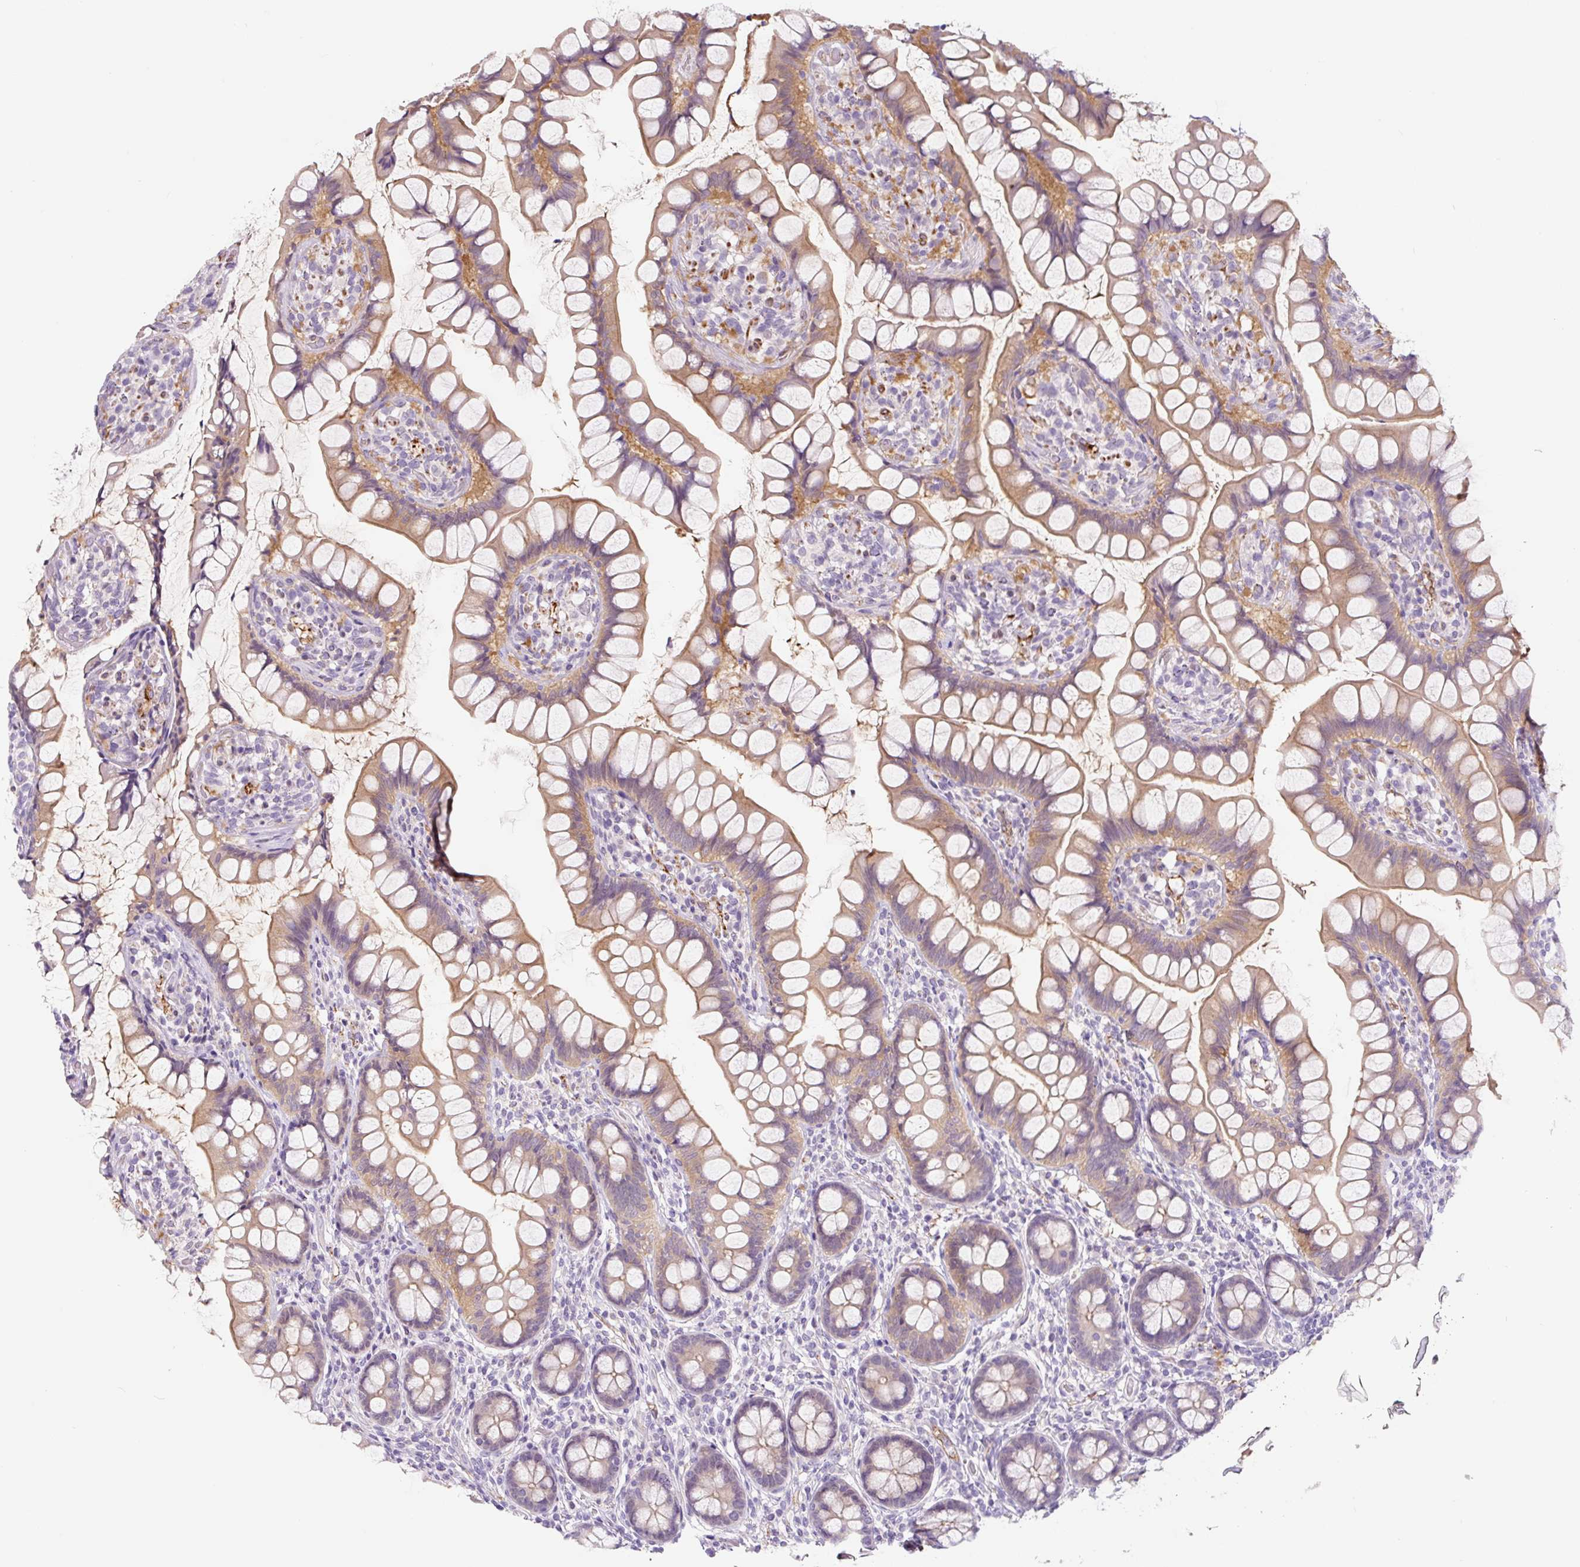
{"staining": {"intensity": "moderate", "quantity": ">75%", "location": "cytoplasmic/membranous"}, "tissue": "small intestine", "cell_type": "Glandular cells", "image_type": "normal", "snomed": [{"axis": "morphology", "description": "Normal tissue, NOS"}, {"axis": "topography", "description": "Small intestine"}], "caption": "Glandular cells exhibit medium levels of moderate cytoplasmic/membranous staining in about >75% of cells in benign small intestine. The protein of interest is shown in brown color, while the nuclei are stained blue.", "gene": "CCL25", "patient": {"sex": "male", "age": 70}}